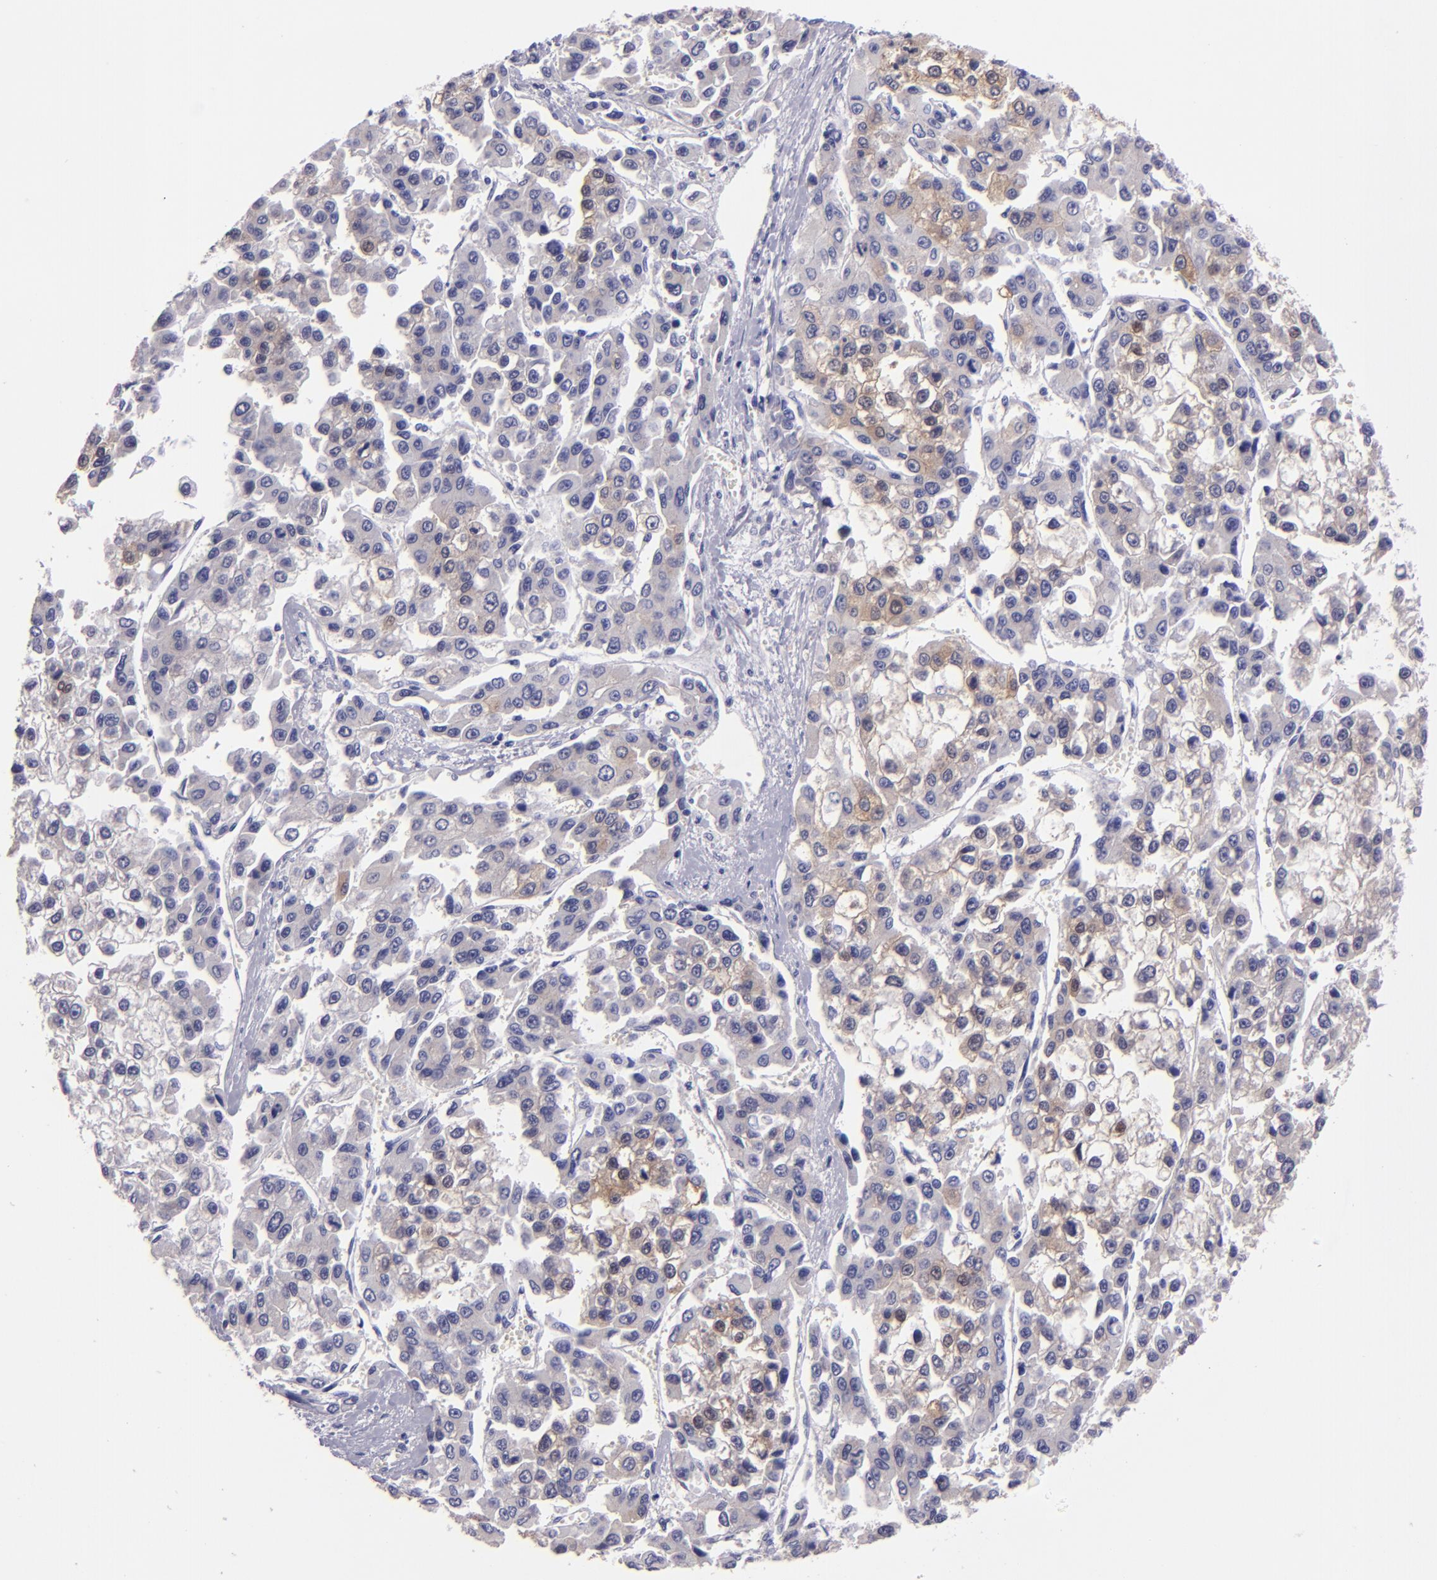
{"staining": {"intensity": "weak", "quantity": ">75%", "location": "cytoplasmic/membranous"}, "tissue": "liver cancer", "cell_type": "Tumor cells", "image_type": "cancer", "snomed": [{"axis": "morphology", "description": "Carcinoma, Hepatocellular, NOS"}, {"axis": "topography", "description": "Liver"}], "caption": "Protein analysis of liver cancer (hepatocellular carcinoma) tissue shows weak cytoplasmic/membranous positivity in about >75% of tumor cells. (DAB (3,3'-diaminobenzidine) IHC with brightfield microscopy, high magnification).", "gene": "MUC5AC", "patient": {"sex": "female", "age": 66}}